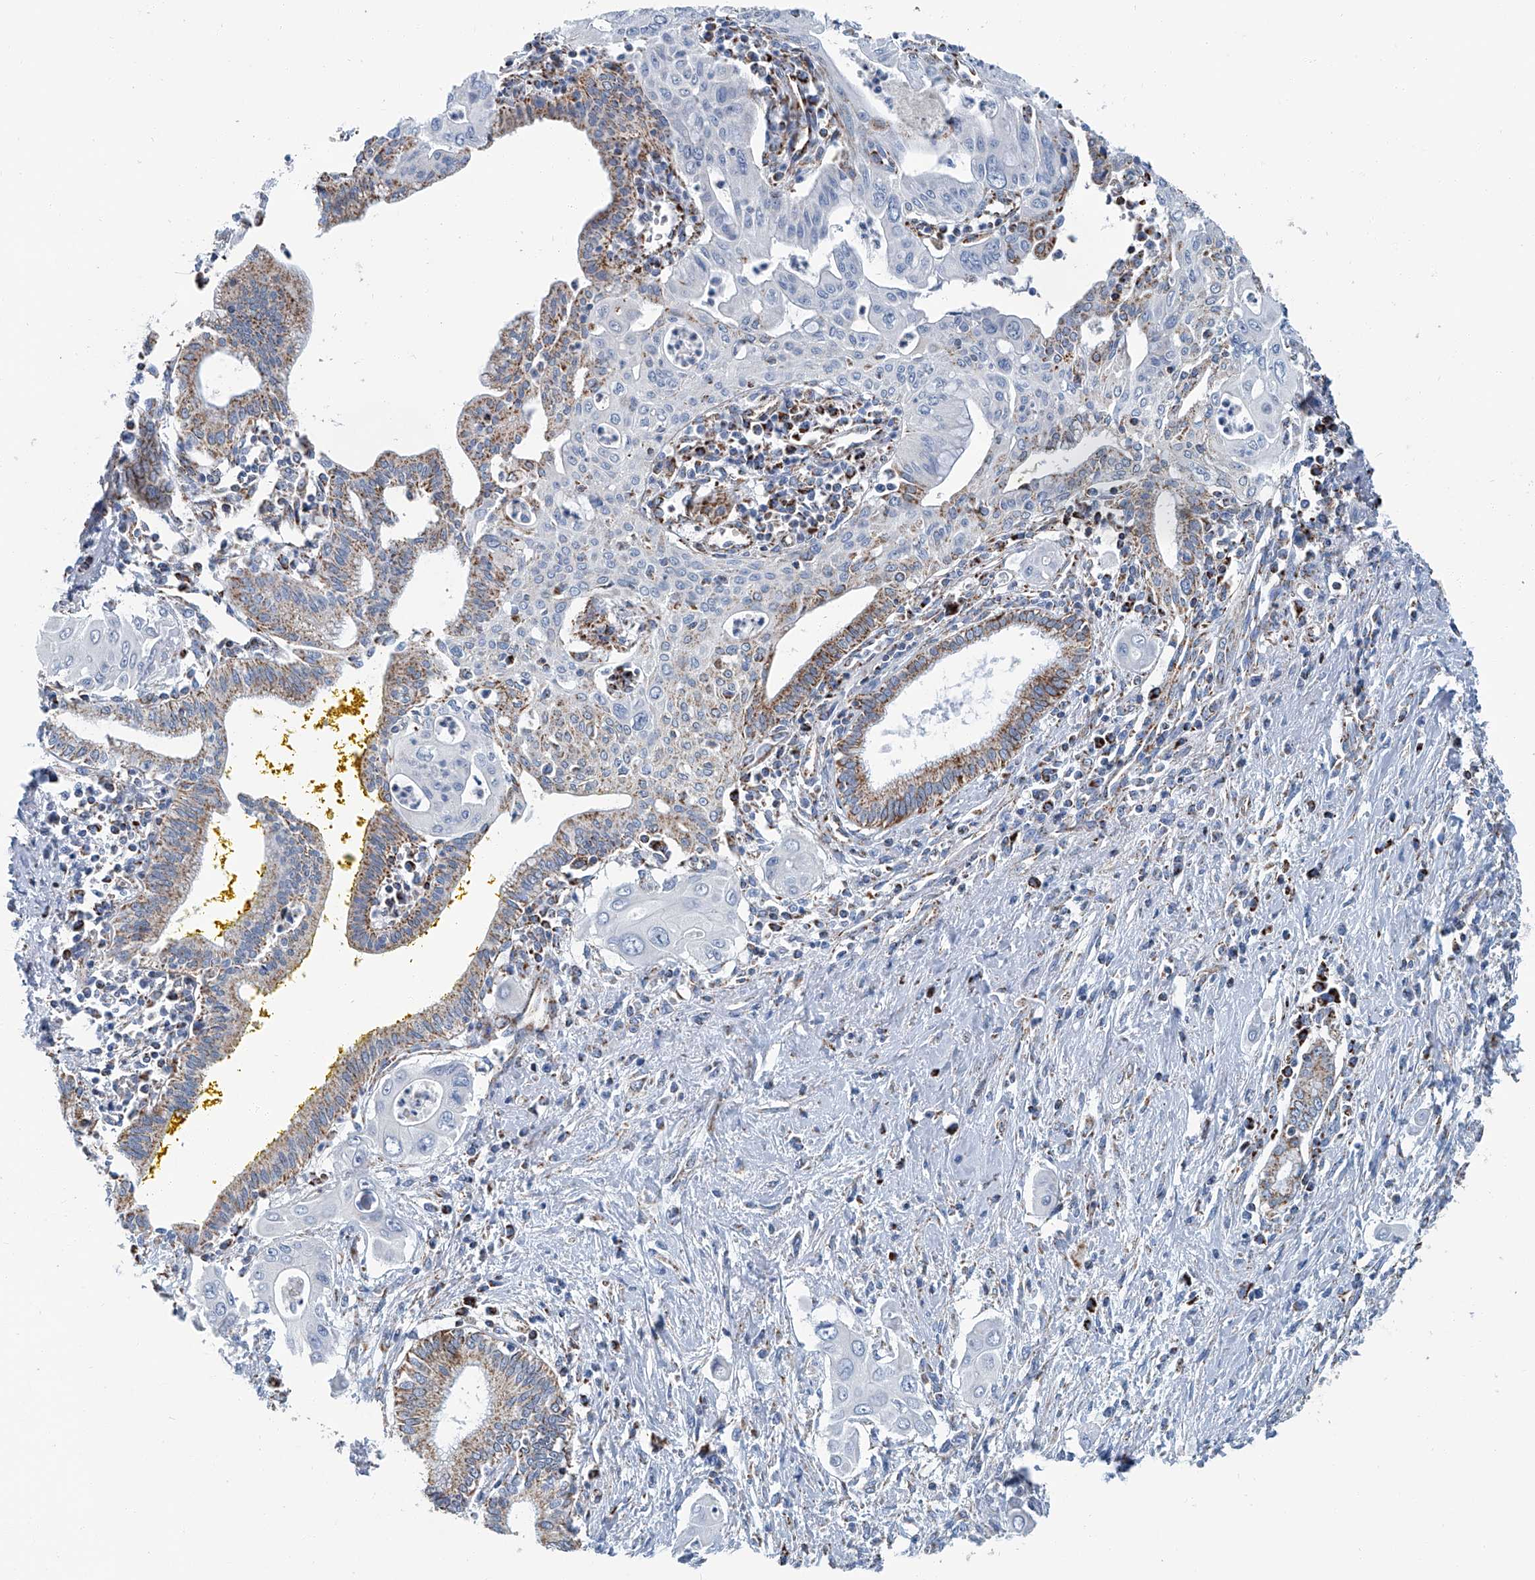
{"staining": {"intensity": "negative", "quantity": "none", "location": "none"}, "tissue": "pancreatic cancer", "cell_type": "Tumor cells", "image_type": "cancer", "snomed": [{"axis": "morphology", "description": "Adenocarcinoma, NOS"}, {"axis": "topography", "description": "Pancreas"}], "caption": "Tumor cells show no significant staining in adenocarcinoma (pancreatic). (Brightfield microscopy of DAB (3,3'-diaminobenzidine) immunohistochemistry at high magnification).", "gene": "MT-ND1", "patient": {"sex": "male", "age": 58}}